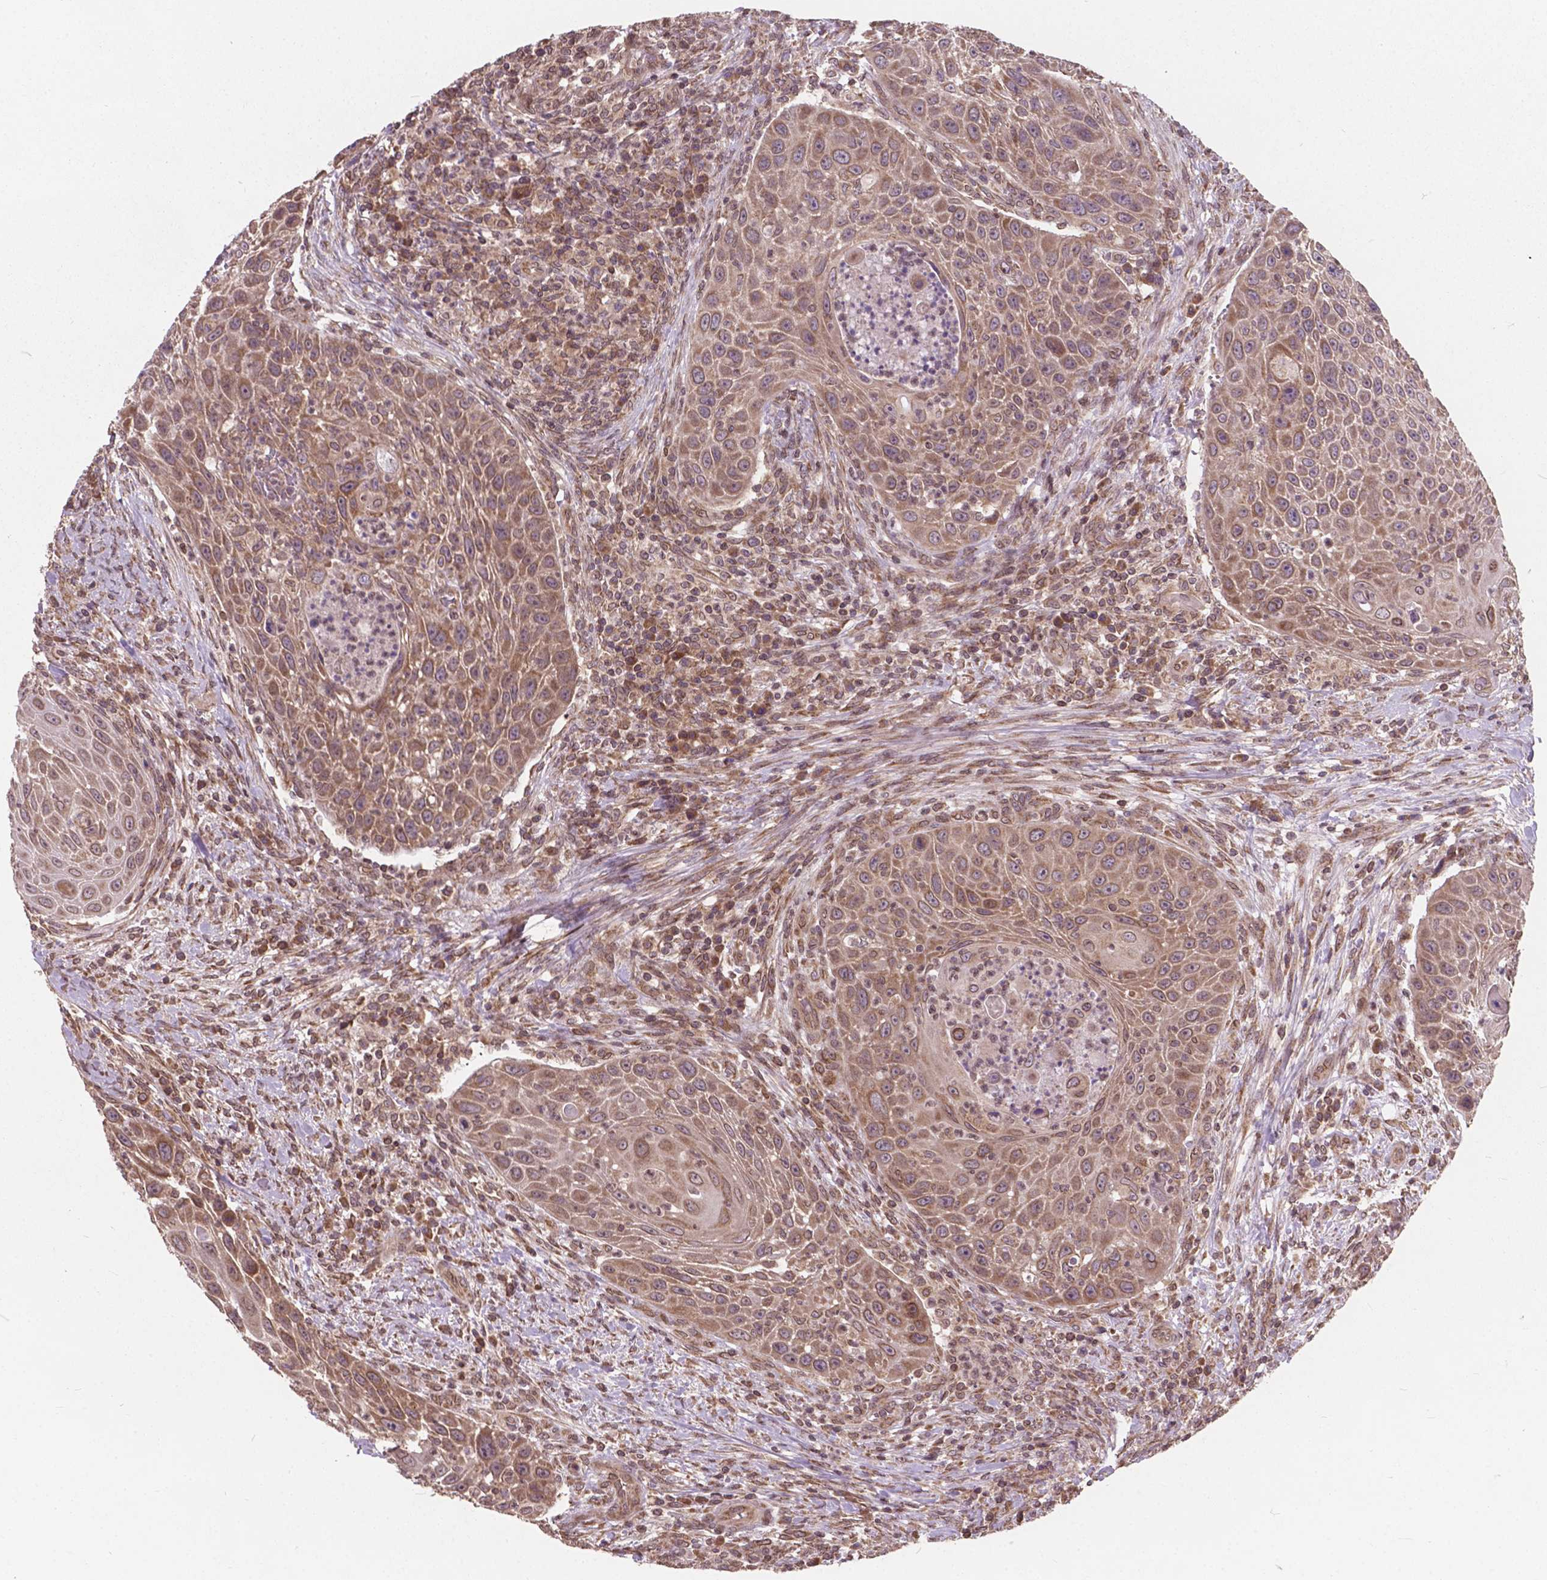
{"staining": {"intensity": "moderate", "quantity": "25%-75%", "location": "cytoplasmic/membranous"}, "tissue": "head and neck cancer", "cell_type": "Tumor cells", "image_type": "cancer", "snomed": [{"axis": "morphology", "description": "Squamous cell carcinoma, NOS"}, {"axis": "topography", "description": "Head-Neck"}], "caption": "Immunohistochemistry (IHC) (DAB) staining of human squamous cell carcinoma (head and neck) displays moderate cytoplasmic/membranous protein staining in approximately 25%-75% of tumor cells.", "gene": "MRPL33", "patient": {"sex": "male", "age": 69}}